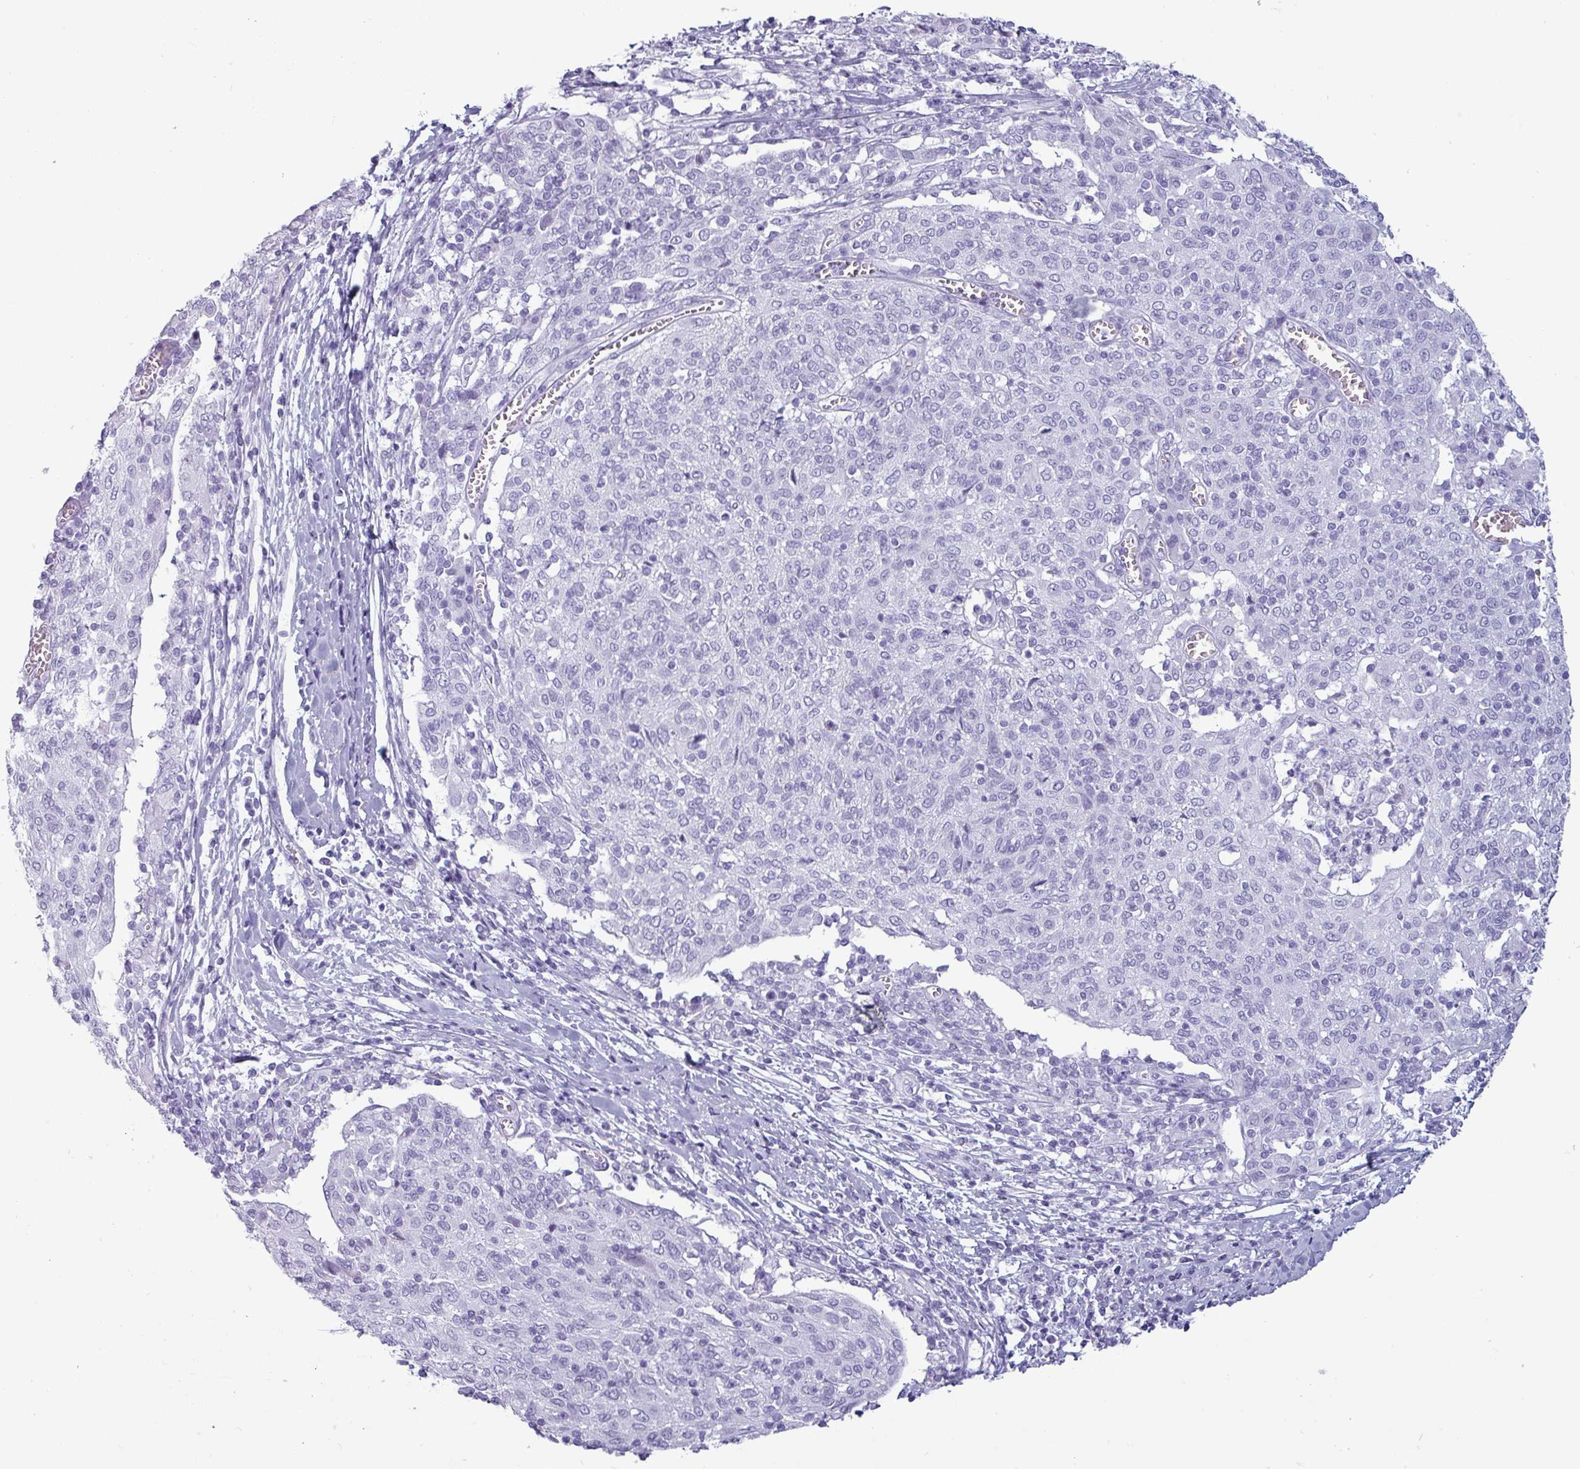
{"staining": {"intensity": "negative", "quantity": "none", "location": "none"}, "tissue": "cervical cancer", "cell_type": "Tumor cells", "image_type": "cancer", "snomed": [{"axis": "morphology", "description": "Squamous cell carcinoma, NOS"}, {"axis": "topography", "description": "Cervix"}], "caption": "DAB immunohistochemical staining of human cervical cancer shows no significant expression in tumor cells. (Brightfield microscopy of DAB IHC at high magnification).", "gene": "CRYBB2", "patient": {"sex": "female", "age": 52}}